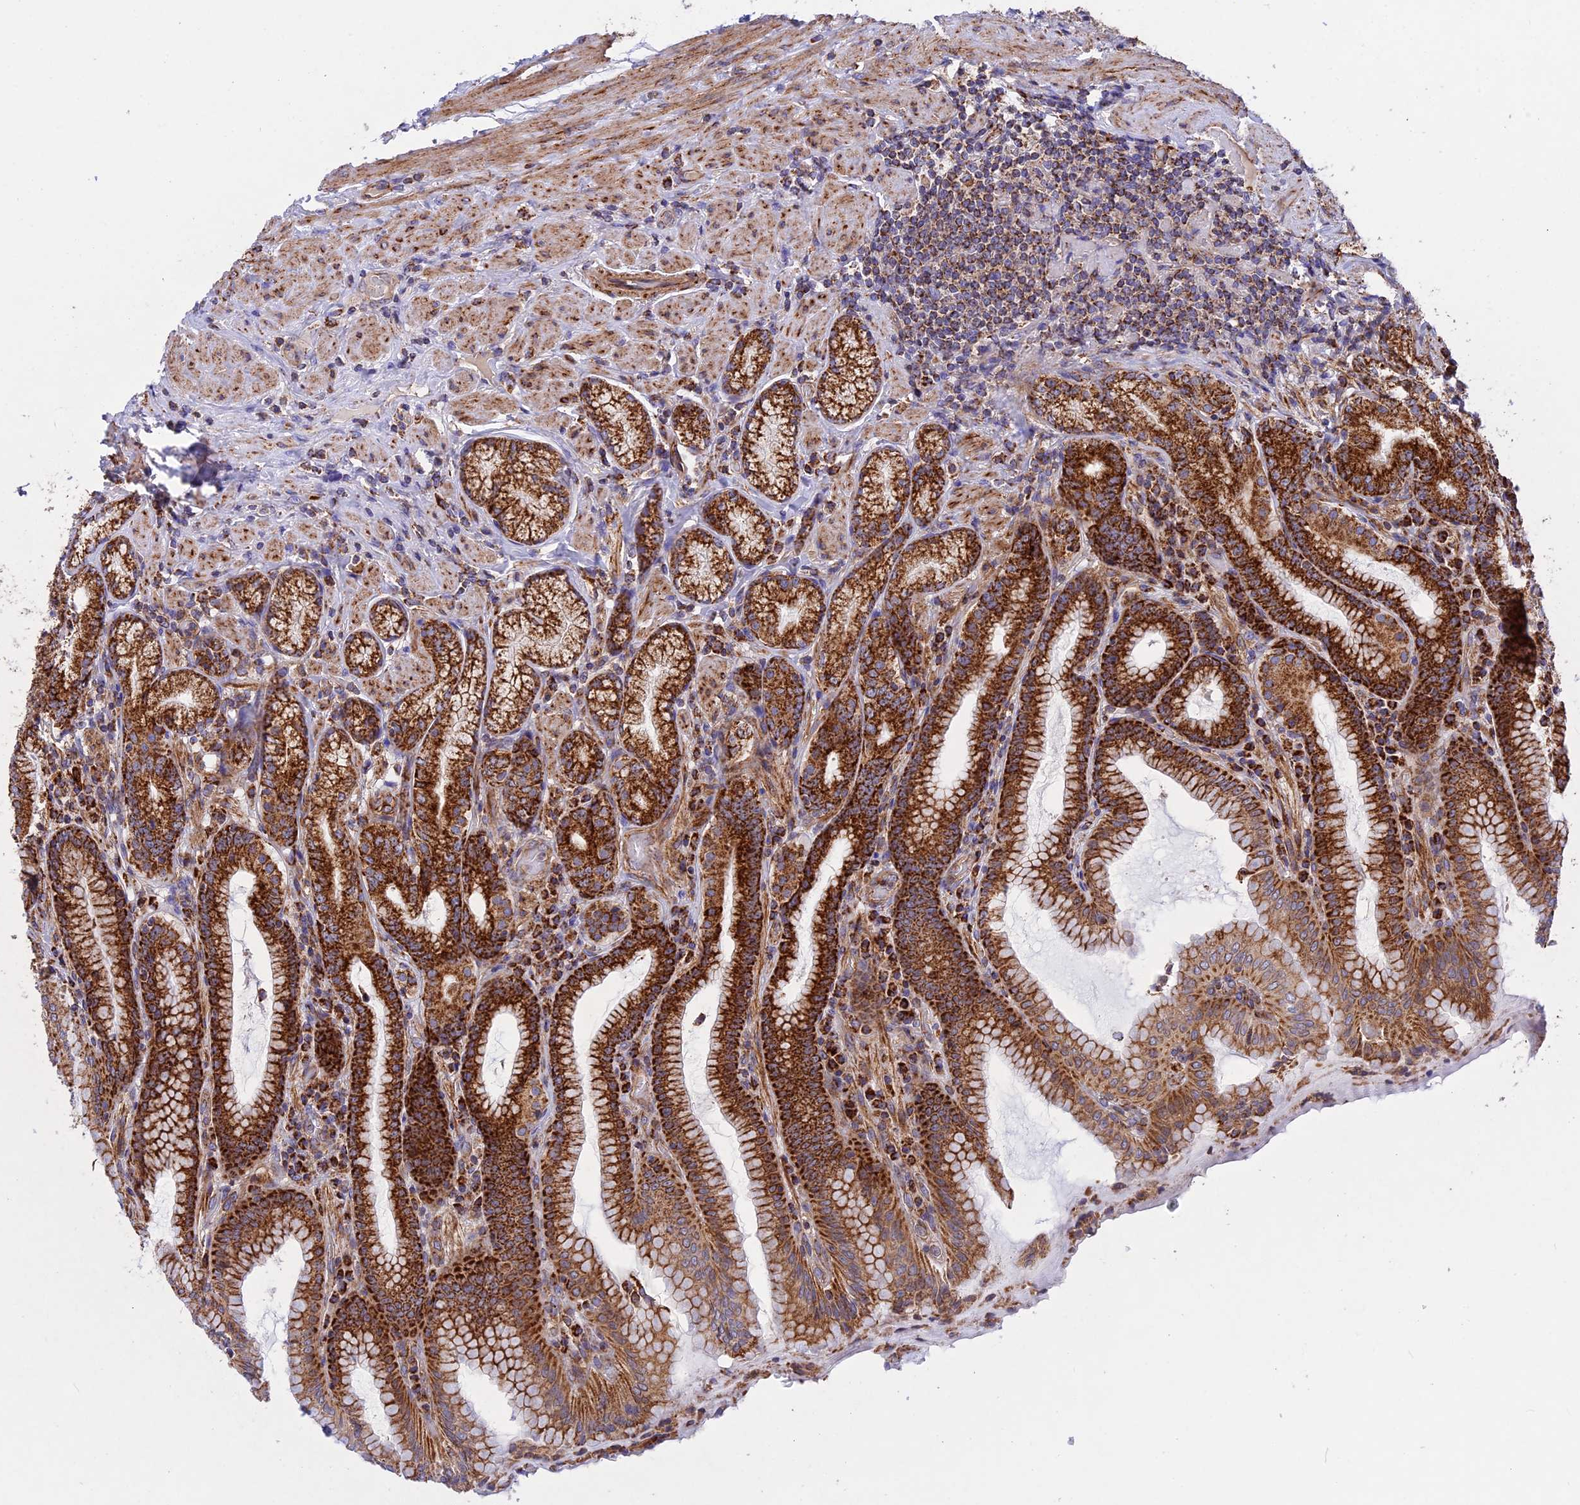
{"staining": {"intensity": "strong", "quantity": ">75%", "location": "cytoplasmic/membranous"}, "tissue": "stomach", "cell_type": "Glandular cells", "image_type": "normal", "snomed": [{"axis": "morphology", "description": "Normal tissue, NOS"}, {"axis": "topography", "description": "Stomach, upper"}, {"axis": "topography", "description": "Stomach, lower"}], "caption": "A high amount of strong cytoplasmic/membranous positivity is seen in approximately >75% of glandular cells in normal stomach.", "gene": "UQCRB", "patient": {"sex": "female", "age": 76}}